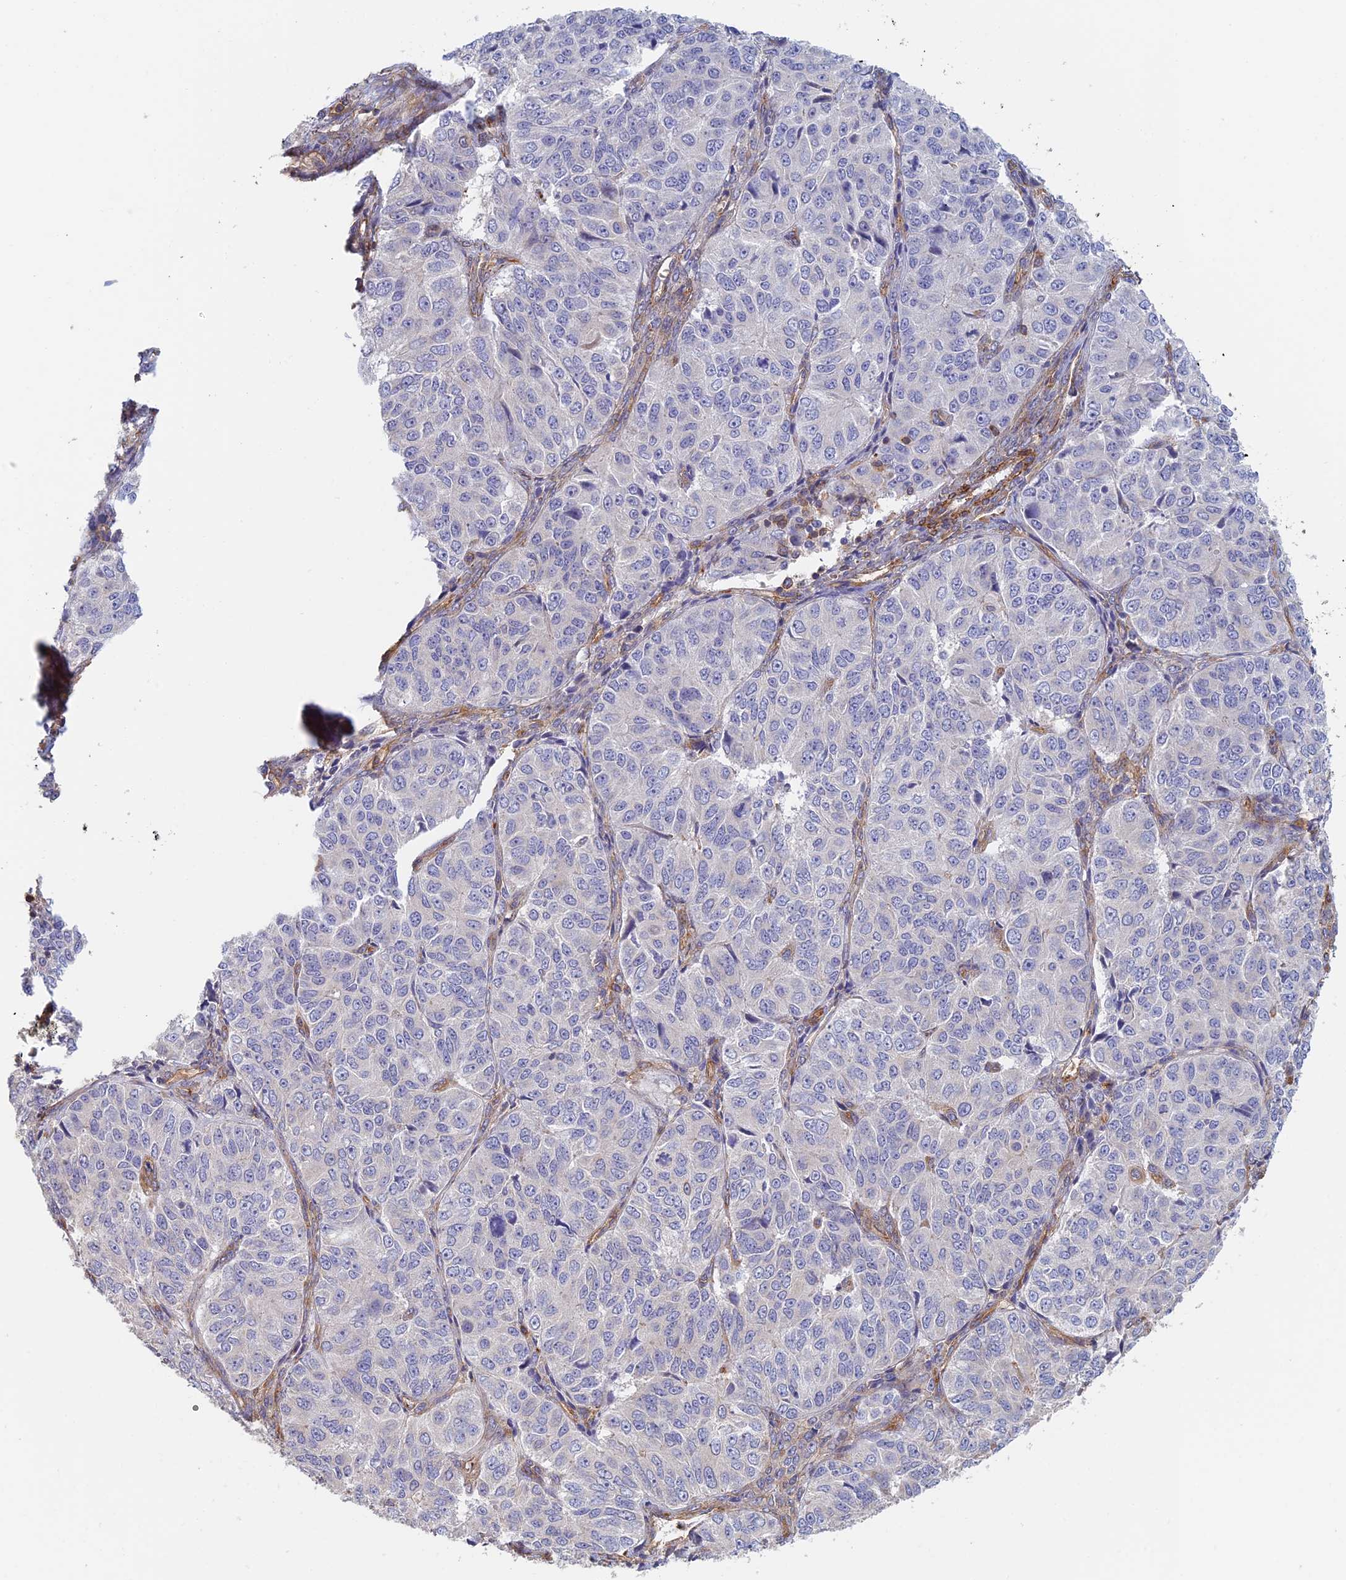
{"staining": {"intensity": "negative", "quantity": "none", "location": "none"}, "tissue": "ovarian cancer", "cell_type": "Tumor cells", "image_type": "cancer", "snomed": [{"axis": "morphology", "description": "Carcinoma, endometroid"}, {"axis": "topography", "description": "Ovary"}], "caption": "Protein analysis of endometroid carcinoma (ovarian) displays no significant expression in tumor cells.", "gene": "PAK4", "patient": {"sex": "female", "age": 51}}